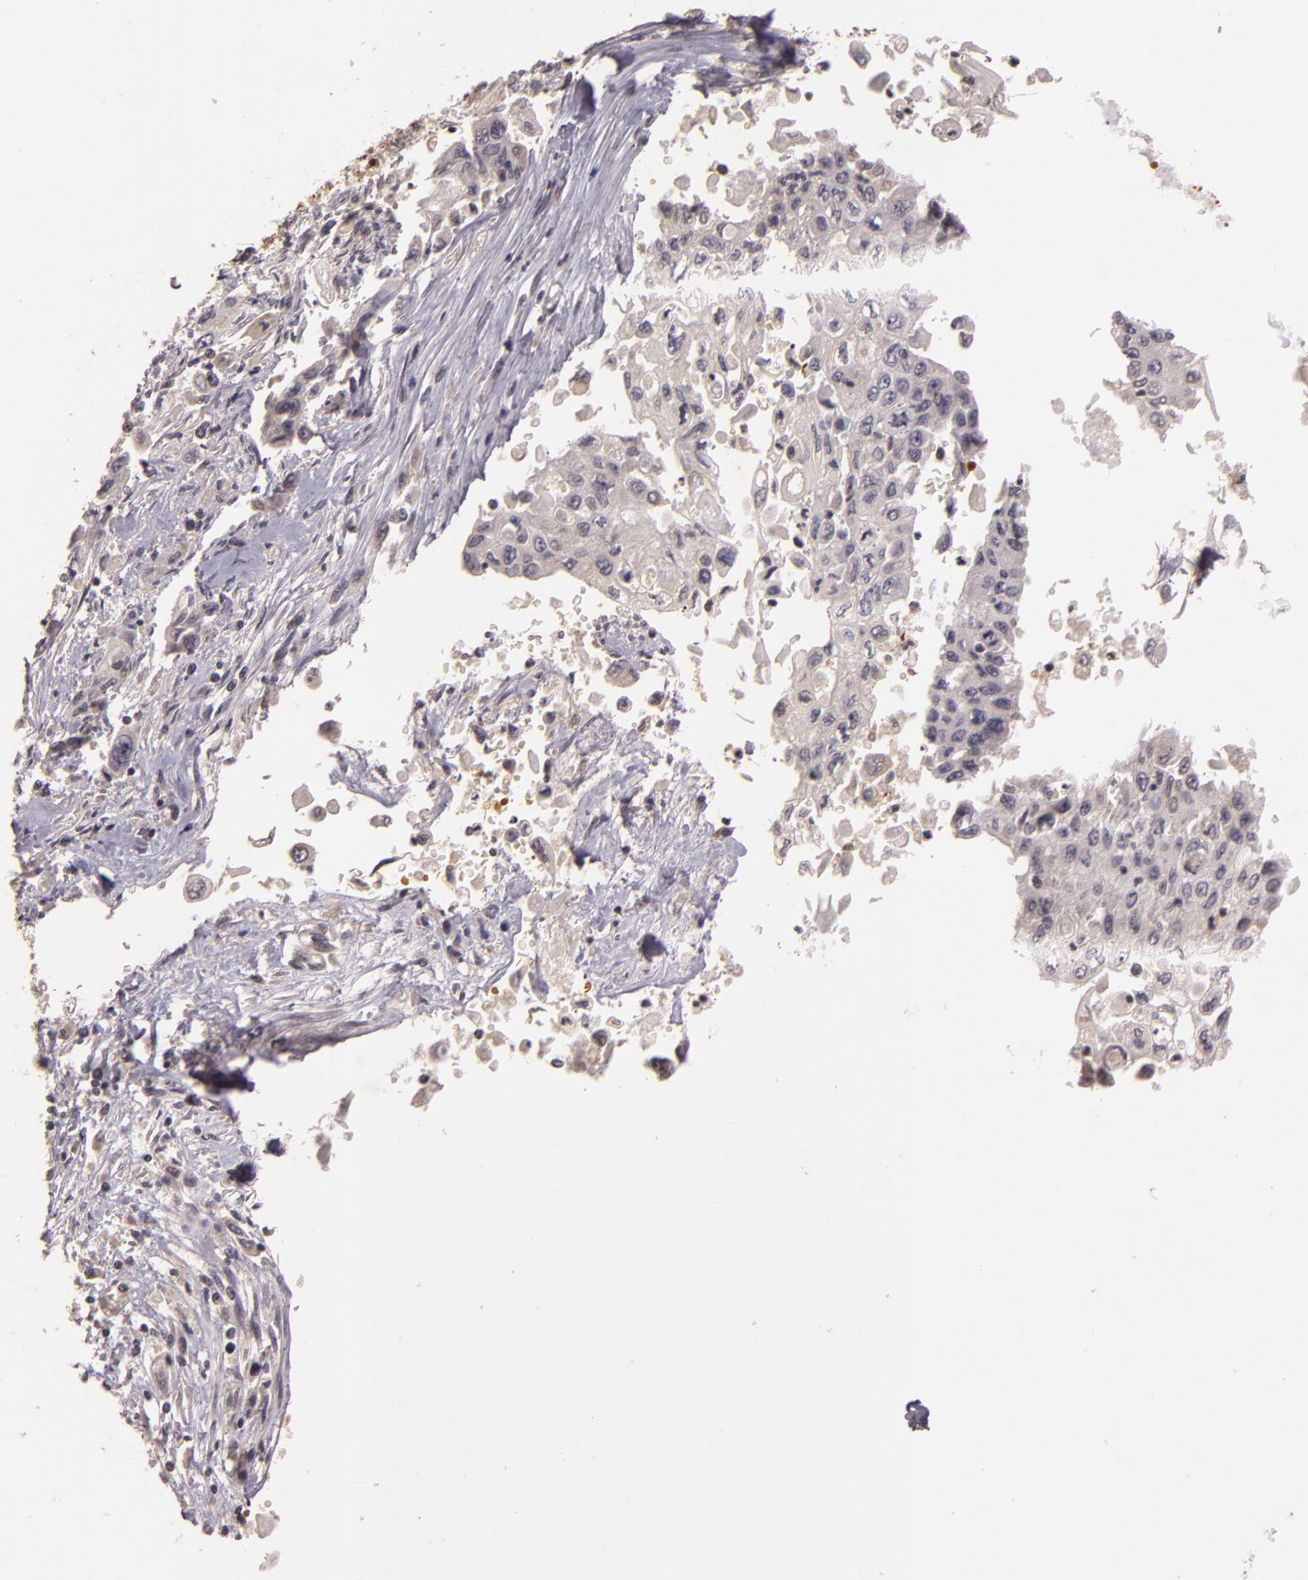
{"staining": {"intensity": "negative", "quantity": "none", "location": "none"}, "tissue": "pancreatic cancer", "cell_type": "Tumor cells", "image_type": "cancer", "snomed": [{"axis": "morphology", "description": "Adenocarcinoma, NOS"}, {"axis": "topography", "description": "Pancreas"}], "caption": "Pancreatic cancer stained for a protein using immunohistochemistry exhibits no staining tumor cells.", "gene": "TFF1", "patient": {"sex": "male", "age": 70}}